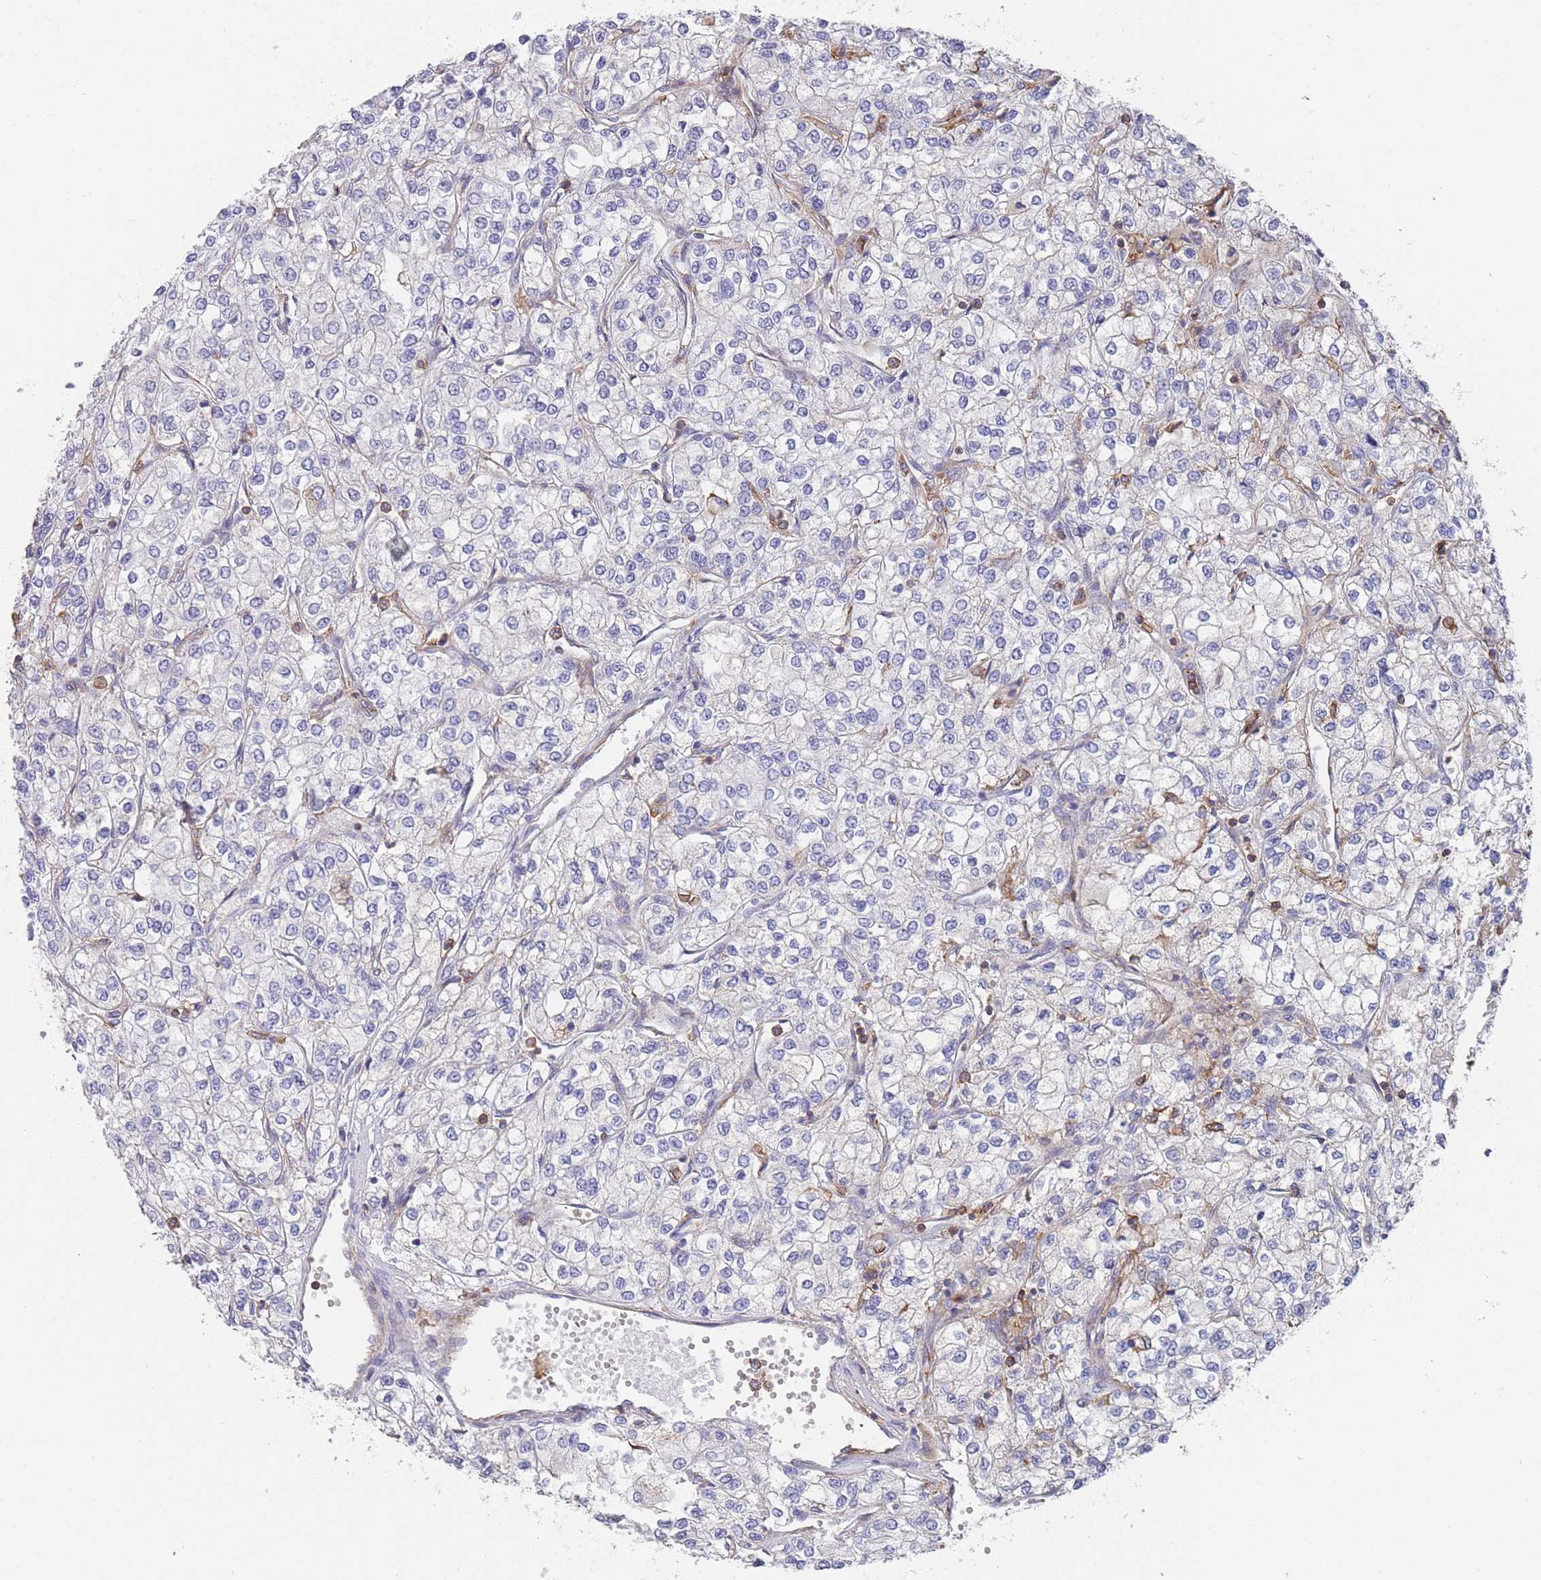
{"staining": {"intensity": "negative", "quantity": "none", "location": "none"}, "tissue": "renal cancer", "cell_type": "Tumor cells", "image_type": "cancer", "snomed": [{"axis": "morphology", "description": "Adenocarcinoma, NOS"}, {"axis": "topography", "description": "Kidney"}], "caption": "IHC of adenocarcinoma (renal) exhibits no positivity in tumor cells.", "gene": "SCCPDH", "patient": {"sex": "male", "age": 80}}